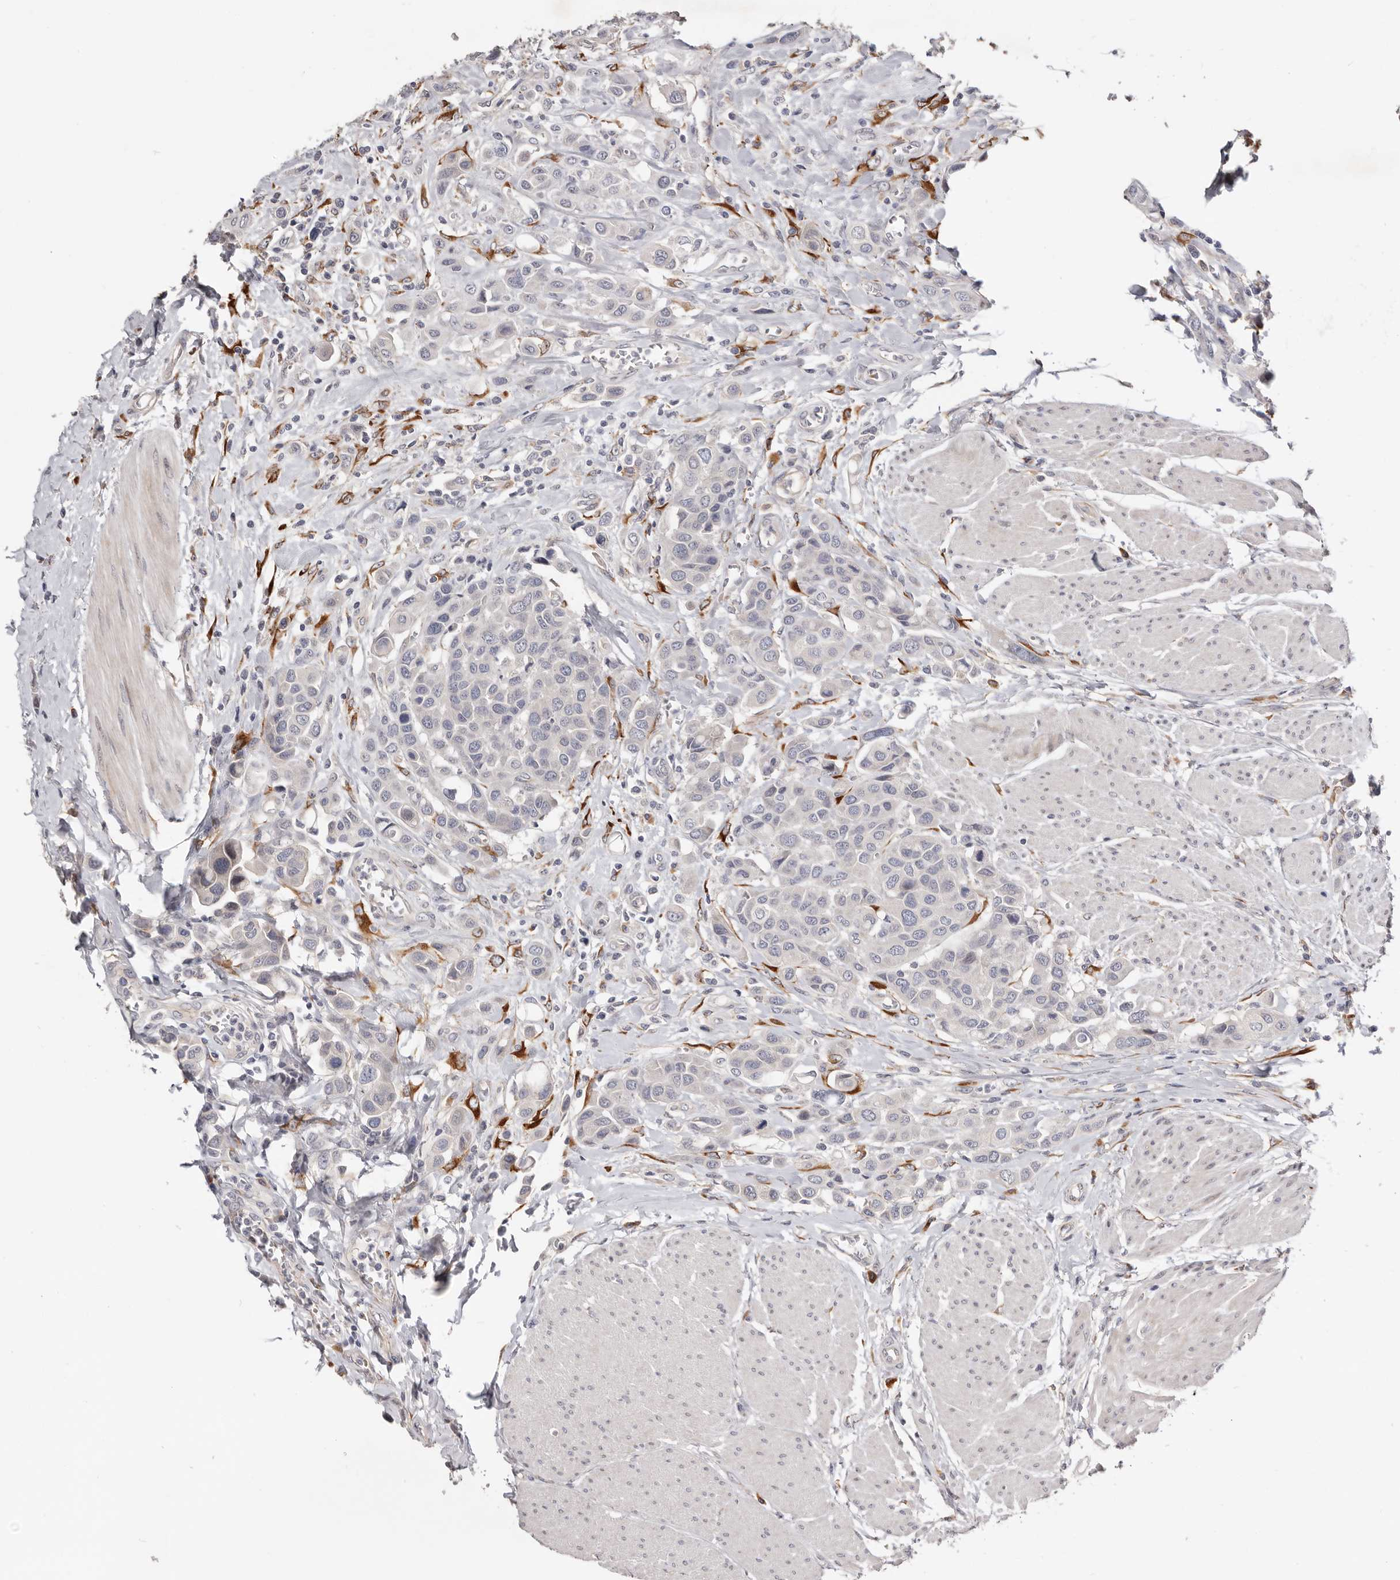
{"staining": {"intensity": "negative", "quantity": "none", "location": "none"}, "tissue": "urothelial cancer", "cell_type": "Tumor cells", "image_type": "cancer", "snomed": [{"axis": "morphology", "description": "Urothelial carcinoma, High grade"}, {"axis": "topography", "description": "Urinary bladder"}], "caption": "DAB immunohistochemical staining of human urothelial cancer displays no significant staining in tumor cells.", "gene": "USH1C", "patient": {"sex": "male", "age": 50}}